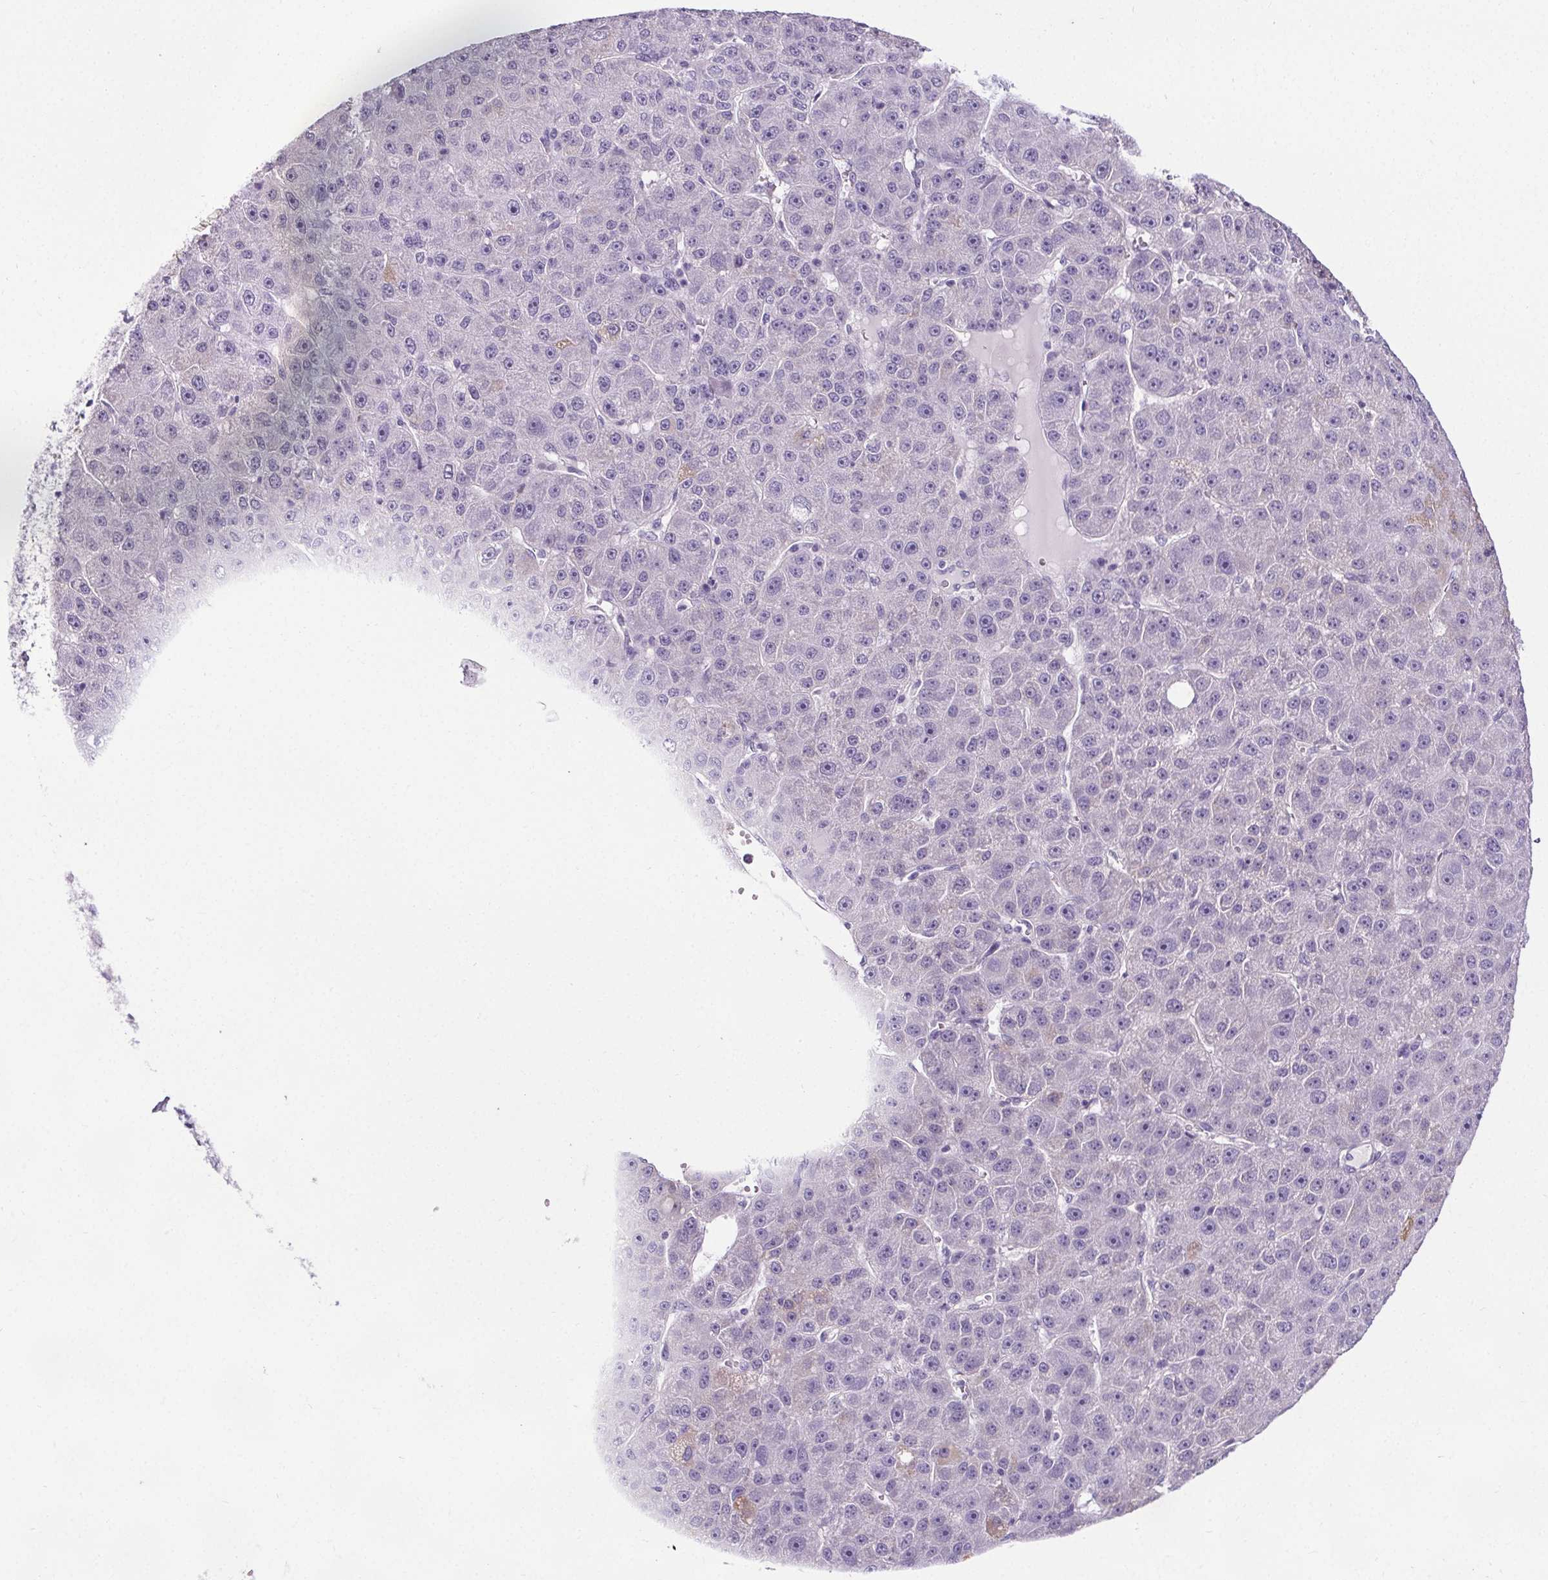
{"staining": {"intensity": "negative", "quantity": "none", "location": "none"}, "tissue": "liver cancer", "cell_type": "Tumor cells", "image_type": "cancer", "snomed": [{"axis": "morphology", "description": "Carcinoma, Hepatocellular, NOS"}, {"axis": "topography", "description": "Liver"}], "caption": "Micrograph shows no protein staining in tumor cells of liver hepatocellular carcinoma tissue. (Stains: DAB (3,3'-diaminobenzidine) IHC with hematoxylin counter stain, Microscopy: brightfield microscopy at high magnification).", "gene": "ELAVL2", "patient": {"sex": "male", "age": 67}}